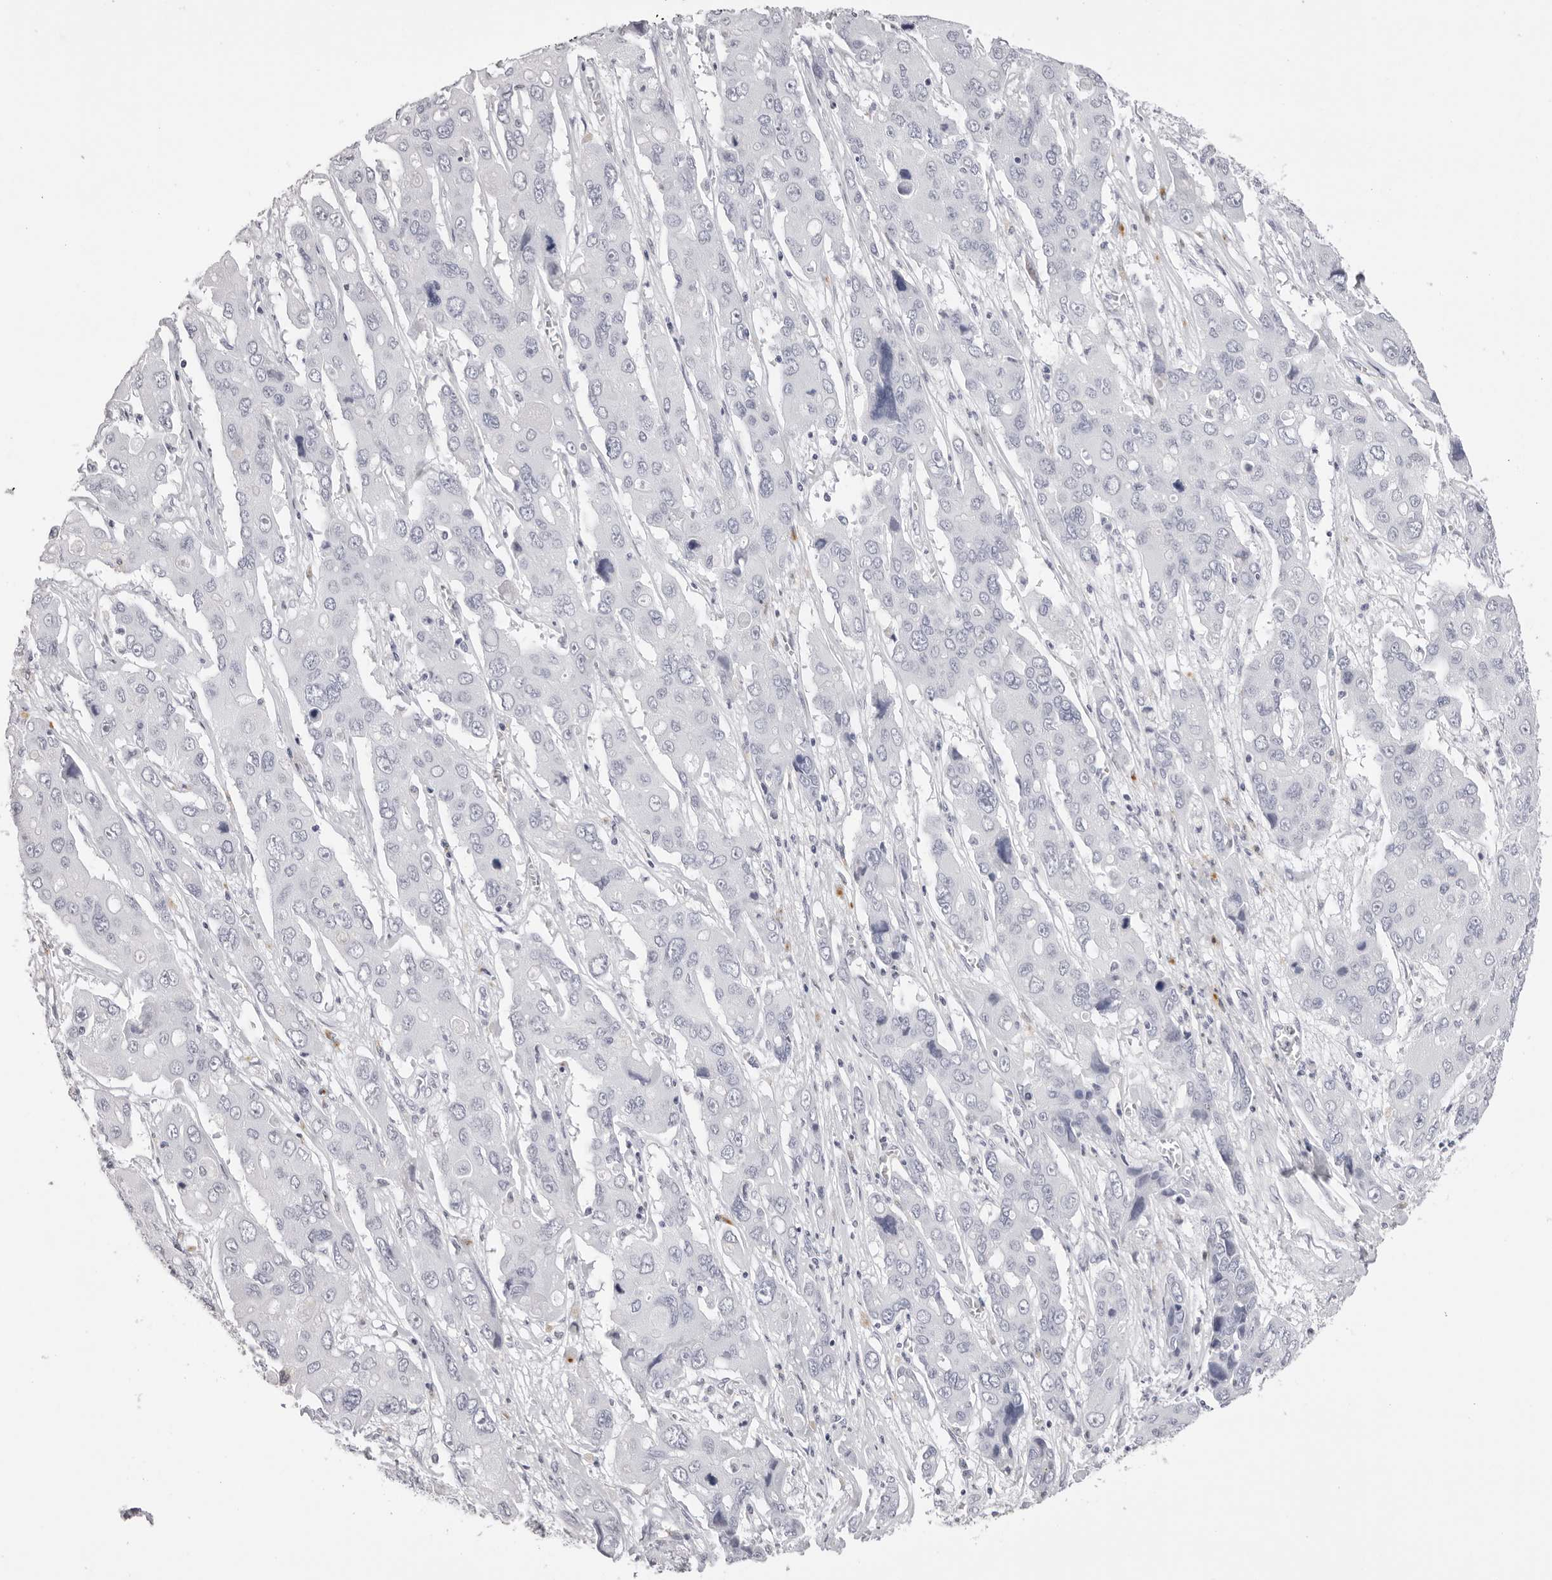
{"staining": {"intensity": "negative", "quantity": "none", "location": "none"}, "tissue": "liver cancer", "cell_type": "Tumor cells", "image_type": "cancer", "snomed": [{"axis": "morphology", "description": "Cholangiocarcinoma"}, {"axis": "topography", "description": "Liver"}], "caption": "Immunohistochemistry of human liver cancer shows no expression in tumor cells. (DAB (3,3'-diaminobenzidine) immunohistochemistry (IHC) with hematoxylin counter stain).", "gene": "RHO", "patient": {"sex": "male", "age": 67}}